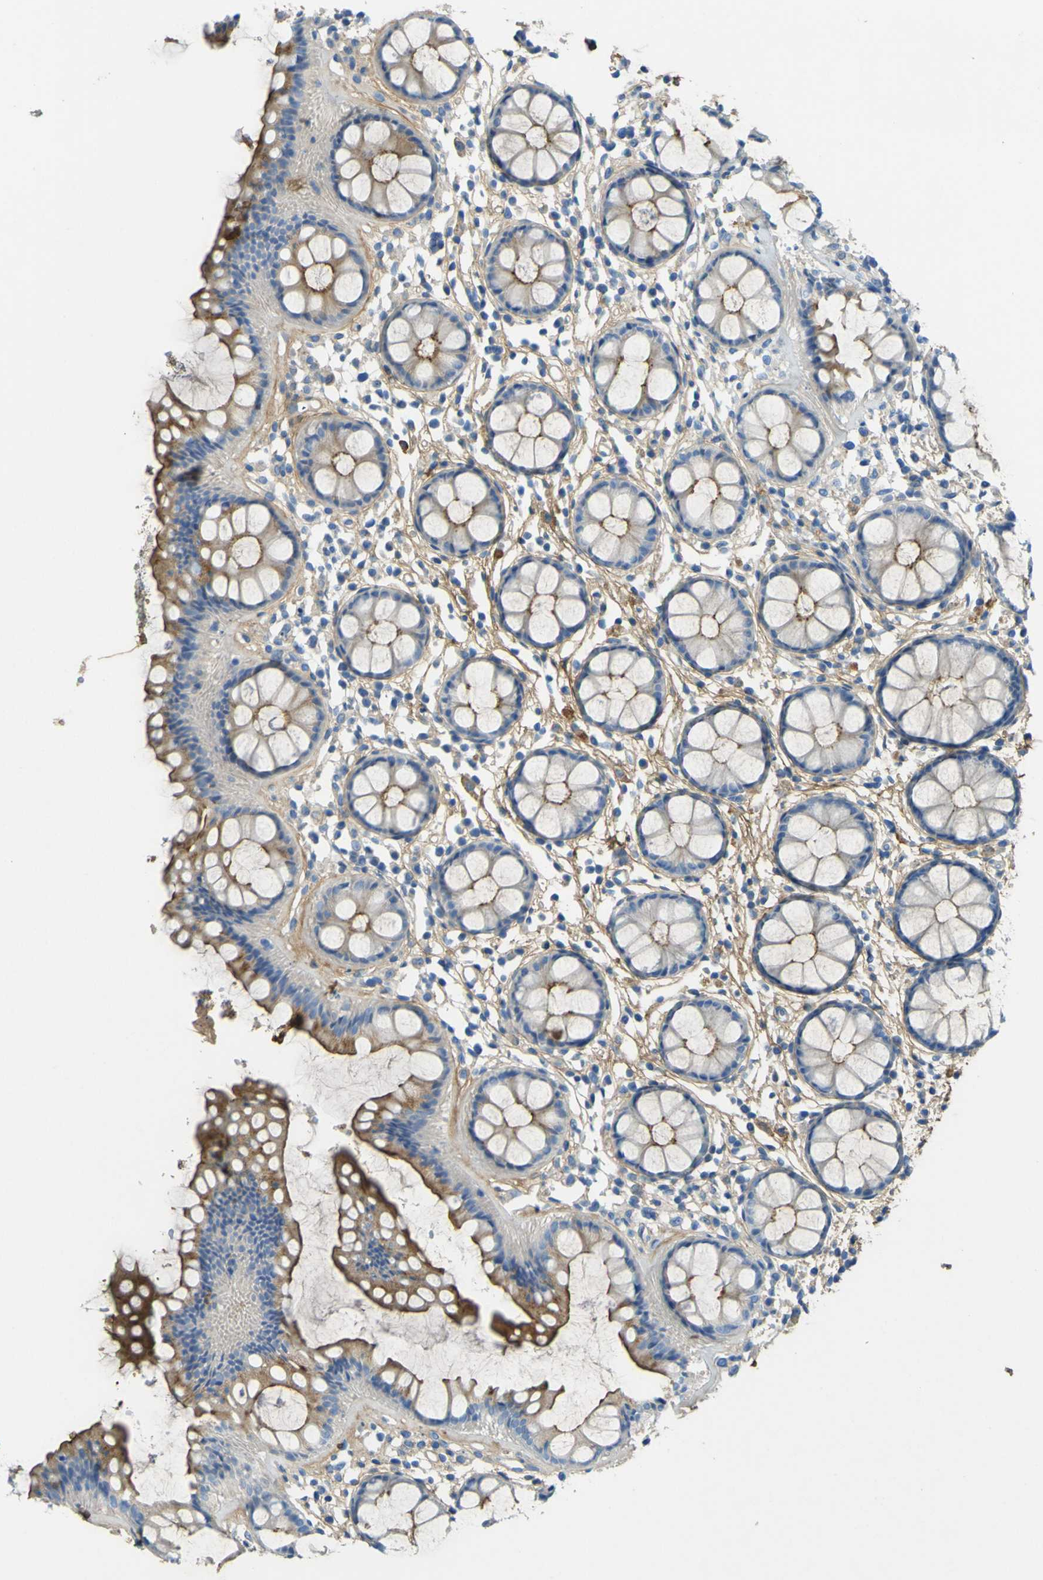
{"staining": {"intensity": "moderate", "quantity": ">75%", "location": "cytoplasmic/membranous"}, "tissue": "rectum", "cell_type": "Glandular cells", "image_type": "normal", "snomed": [{"axis": "morphology", "description": "Normal tissue, NOS"}, {"axis": "topography", "description": "Rectum"}], "caption": "A high-resolution photomicrograph shows immunohistochemistry staining of unremarkable rectum, which reveals moderate cytoplasmic/membranous expression in about >75% of glandular cells.", "gene": "OGN", "patient": {"sex": "female", "age": 66}}